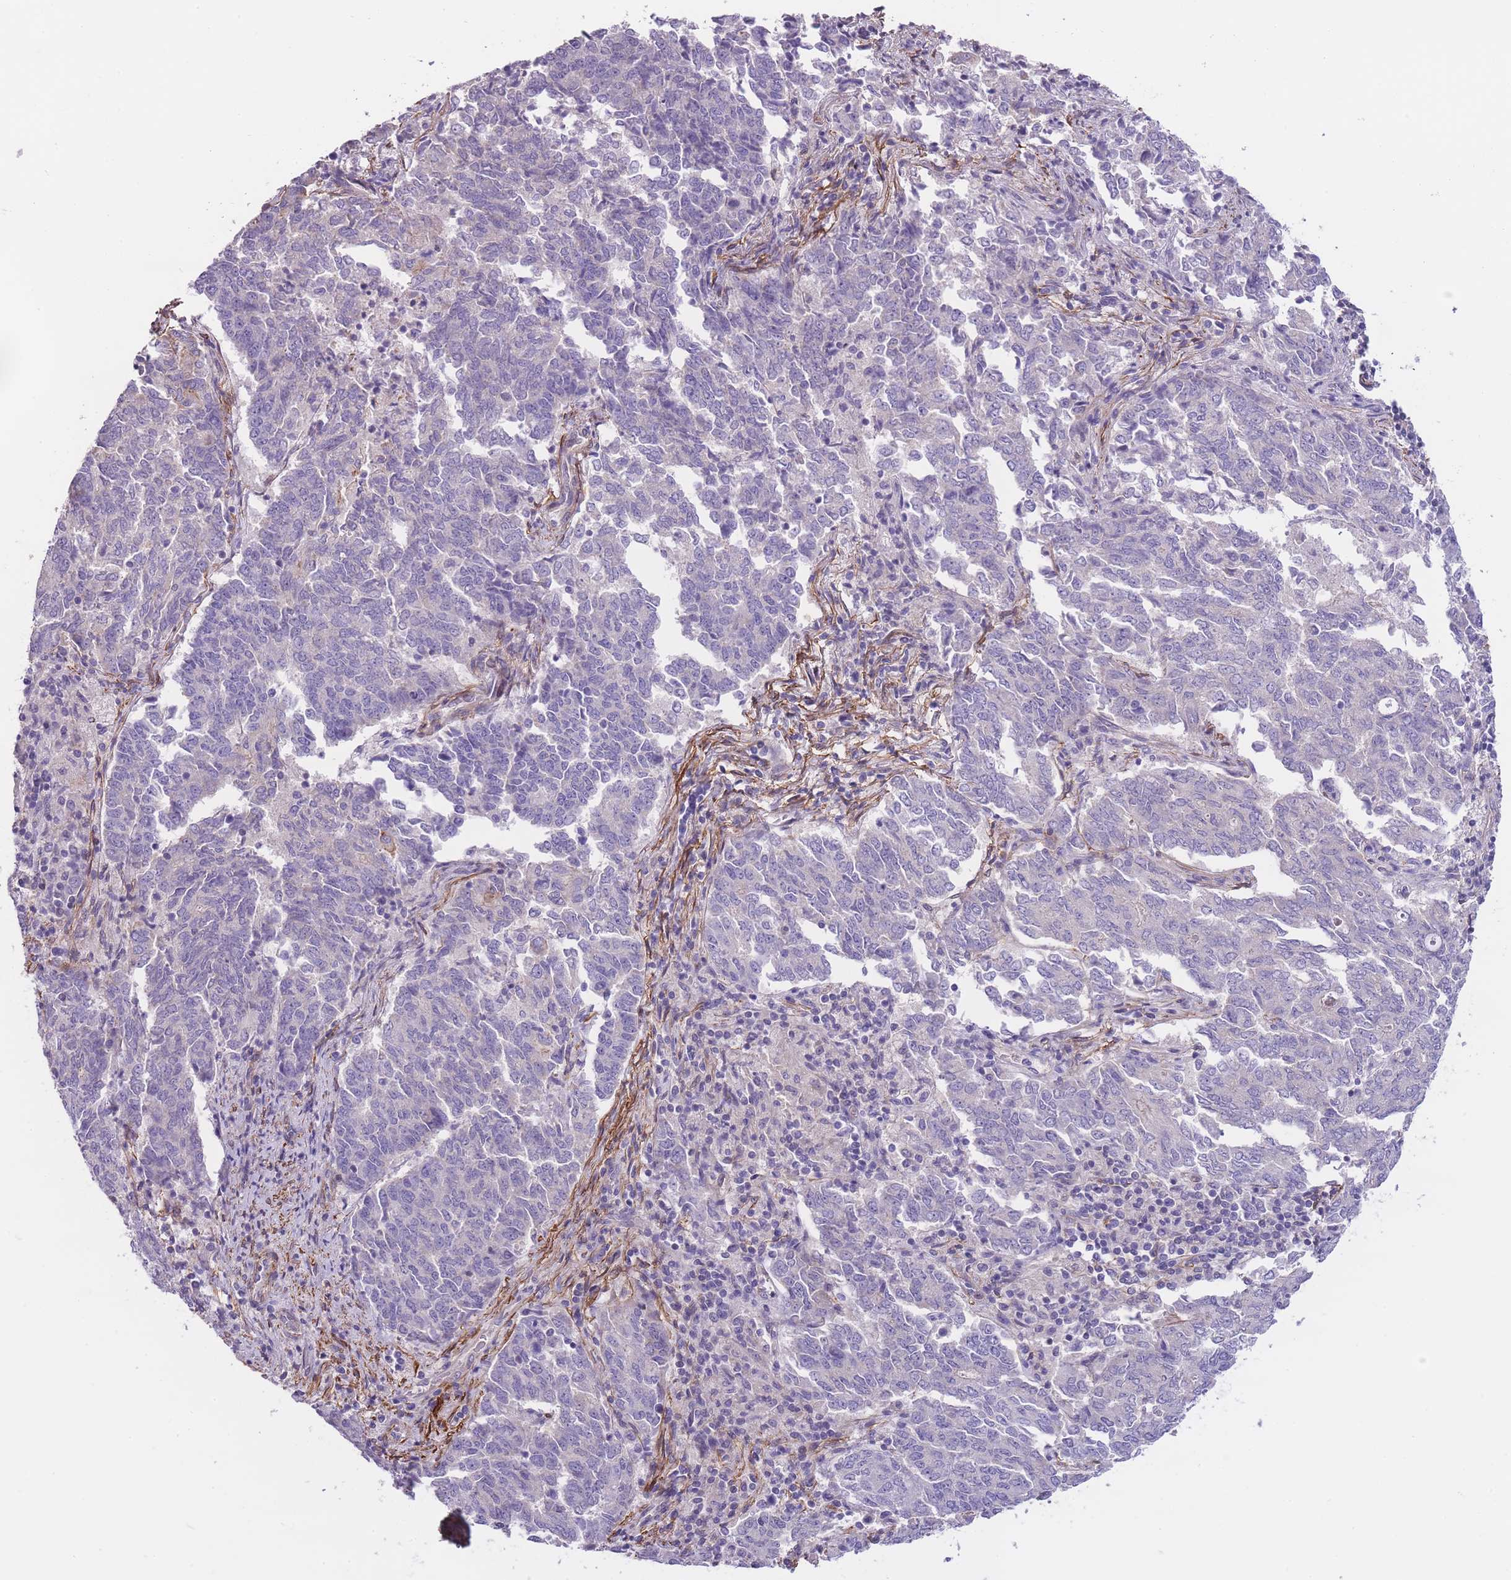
{"staining": {"intensity": "negative", "quantity": "none", "location": "none"}, "tissue": "endometrial cancer", "cell_type": "Tumor cells", "image_type": "cancer", "snomed": [{"axis": "morphology", "description": "Adenocarcinoma, NOS"}, {"axis": "topography", "description": "Endometrium"}], "caption": "DAB immunohistochemical staining of adenocarcinoma (endometrial) exhibits no significant expression in tumor cells.", "gene": "FAM124A", "patient": {"sex": "female", "age": 80}}